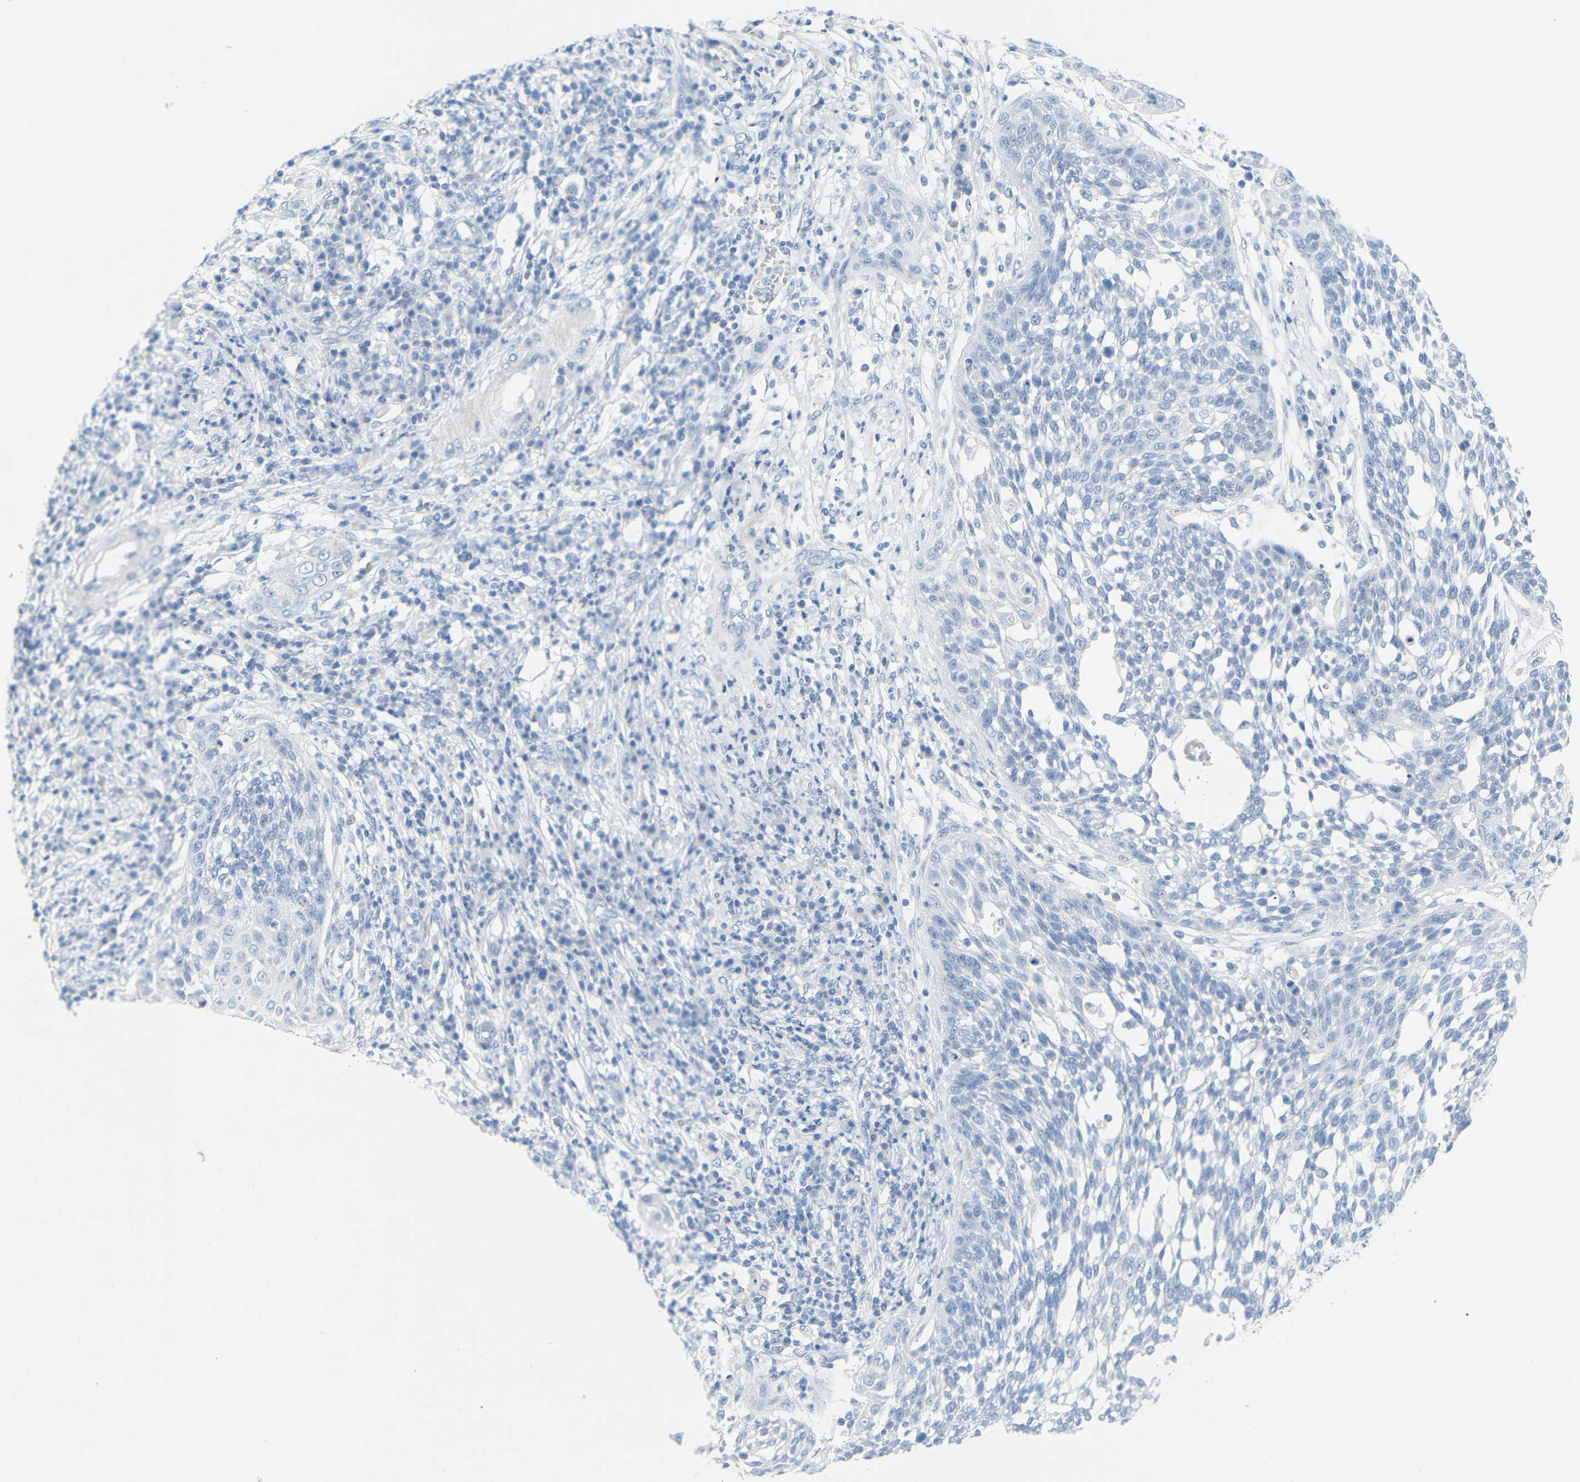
{"staining": {"intensity": "negative", "quantity": "none", "location": "none"}, "tissue": "cervical cancer", "cell_type": "Tumor cells", "image_type": "cancer", "snomed": [{"axis": "morphology", "description": "Squamous cell carcinoma, NOS"}, {"axis": "topography", "description": "Cervix"}], "caption": "Tumor cells are negative for brown protein staining in cervical squamous cell carcinoma.", "gene": "OPN1SW", "patient": {"sex": "female", "age": 34}}